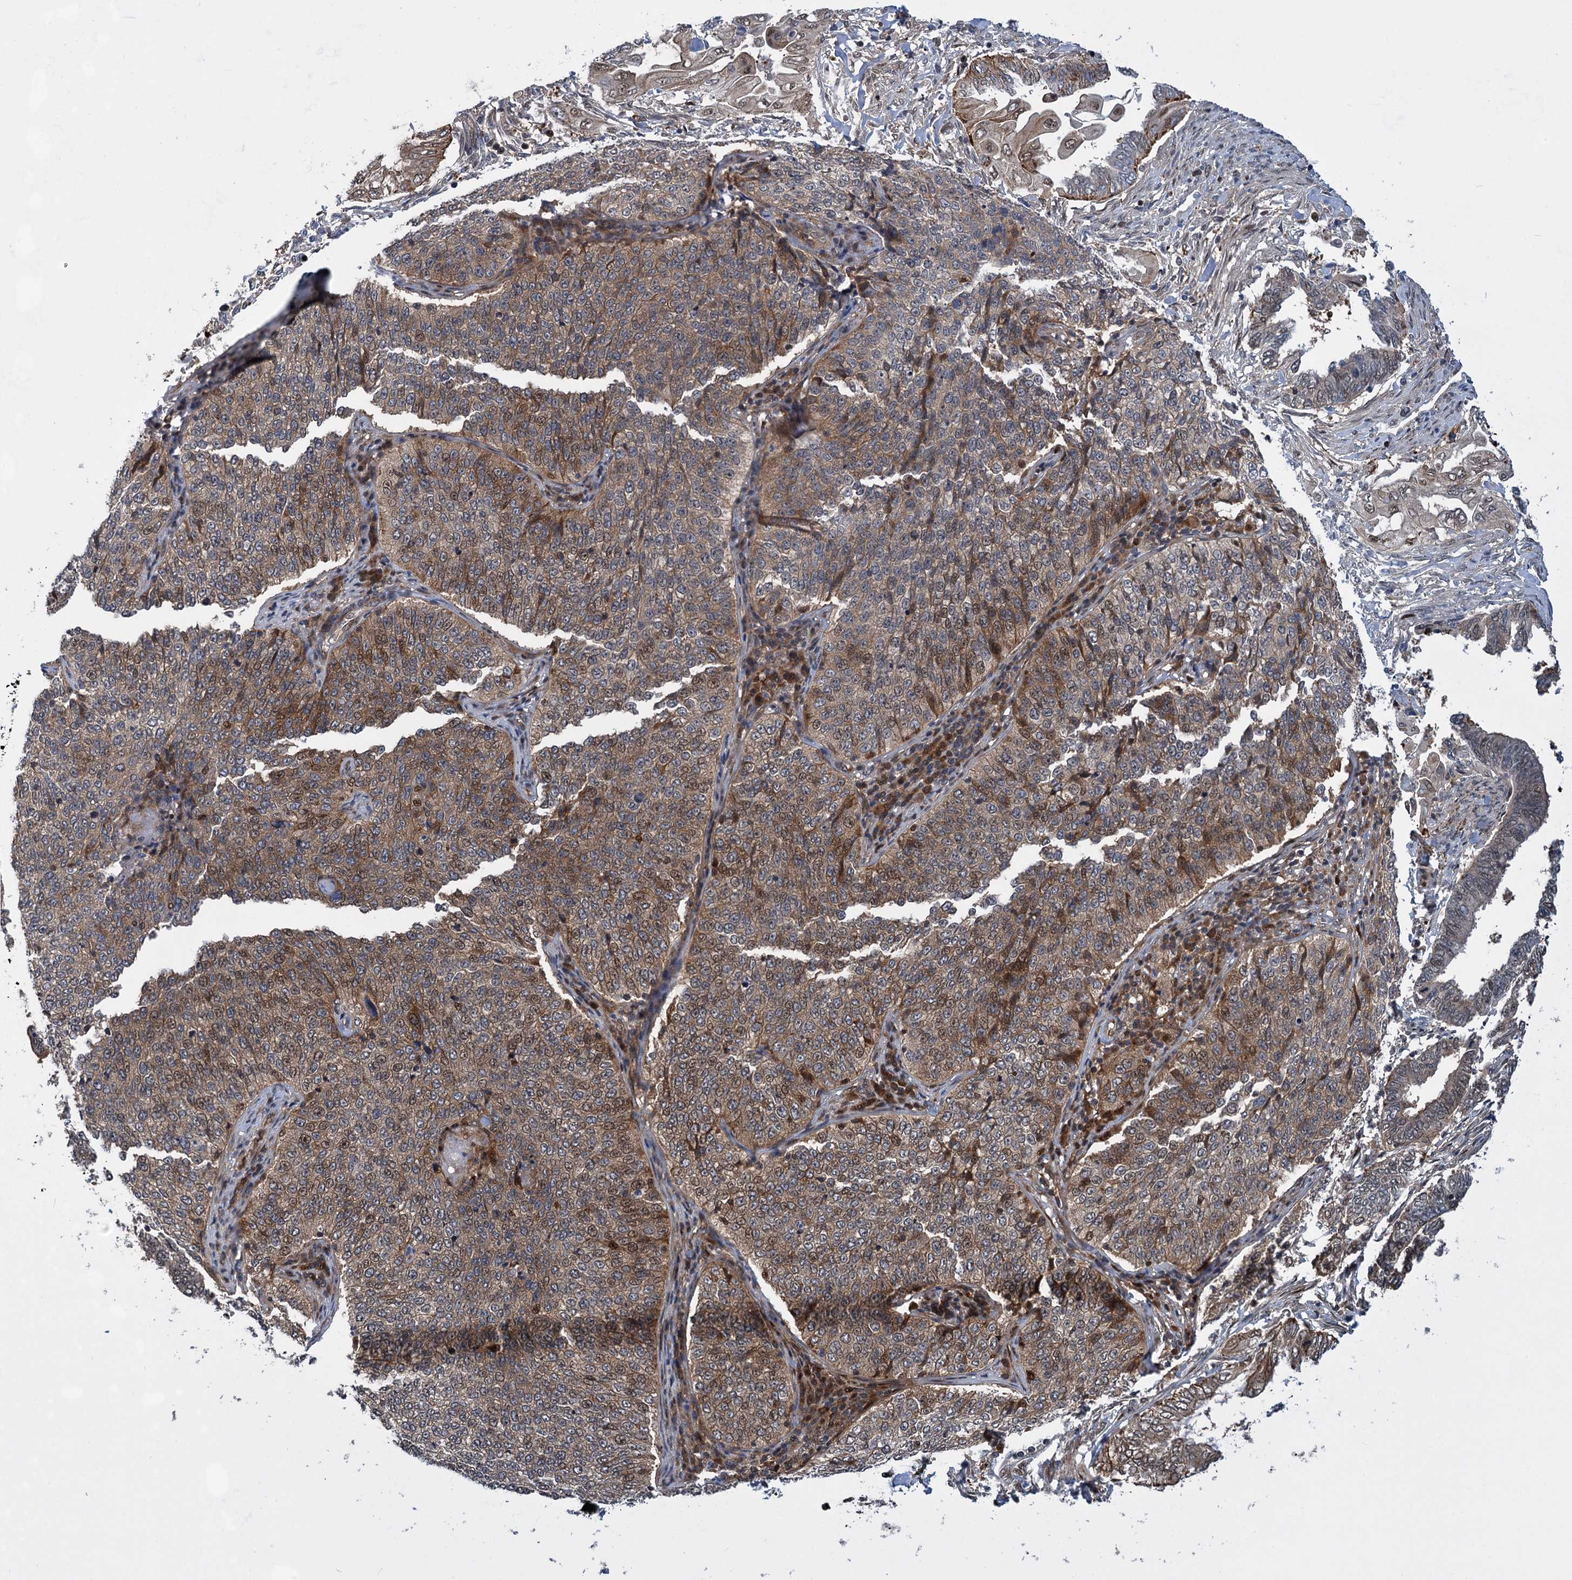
{"staining": {"intensity": "moderate", "quantity": "25%-75%", "location": "cytoplasmic/membranous,nuclear"}, "tissue": "cervical cancer", "cell_type": "Tumor cells", "image_type": "cancer", "snomed": [{"axis": "morphology", "description": "Squamous cell carcinoma, NOS"}, {"axis": "topography", "description": "Cervix"}], "caption": "The photomicrograph displays a brown stain indicating the presence of a protein in the cytoplasmic/membranous and nuclear of tumor cells in cervical cancer.", "gene": "GPBP1", "patient": {"sex": "female", "age": 35}}